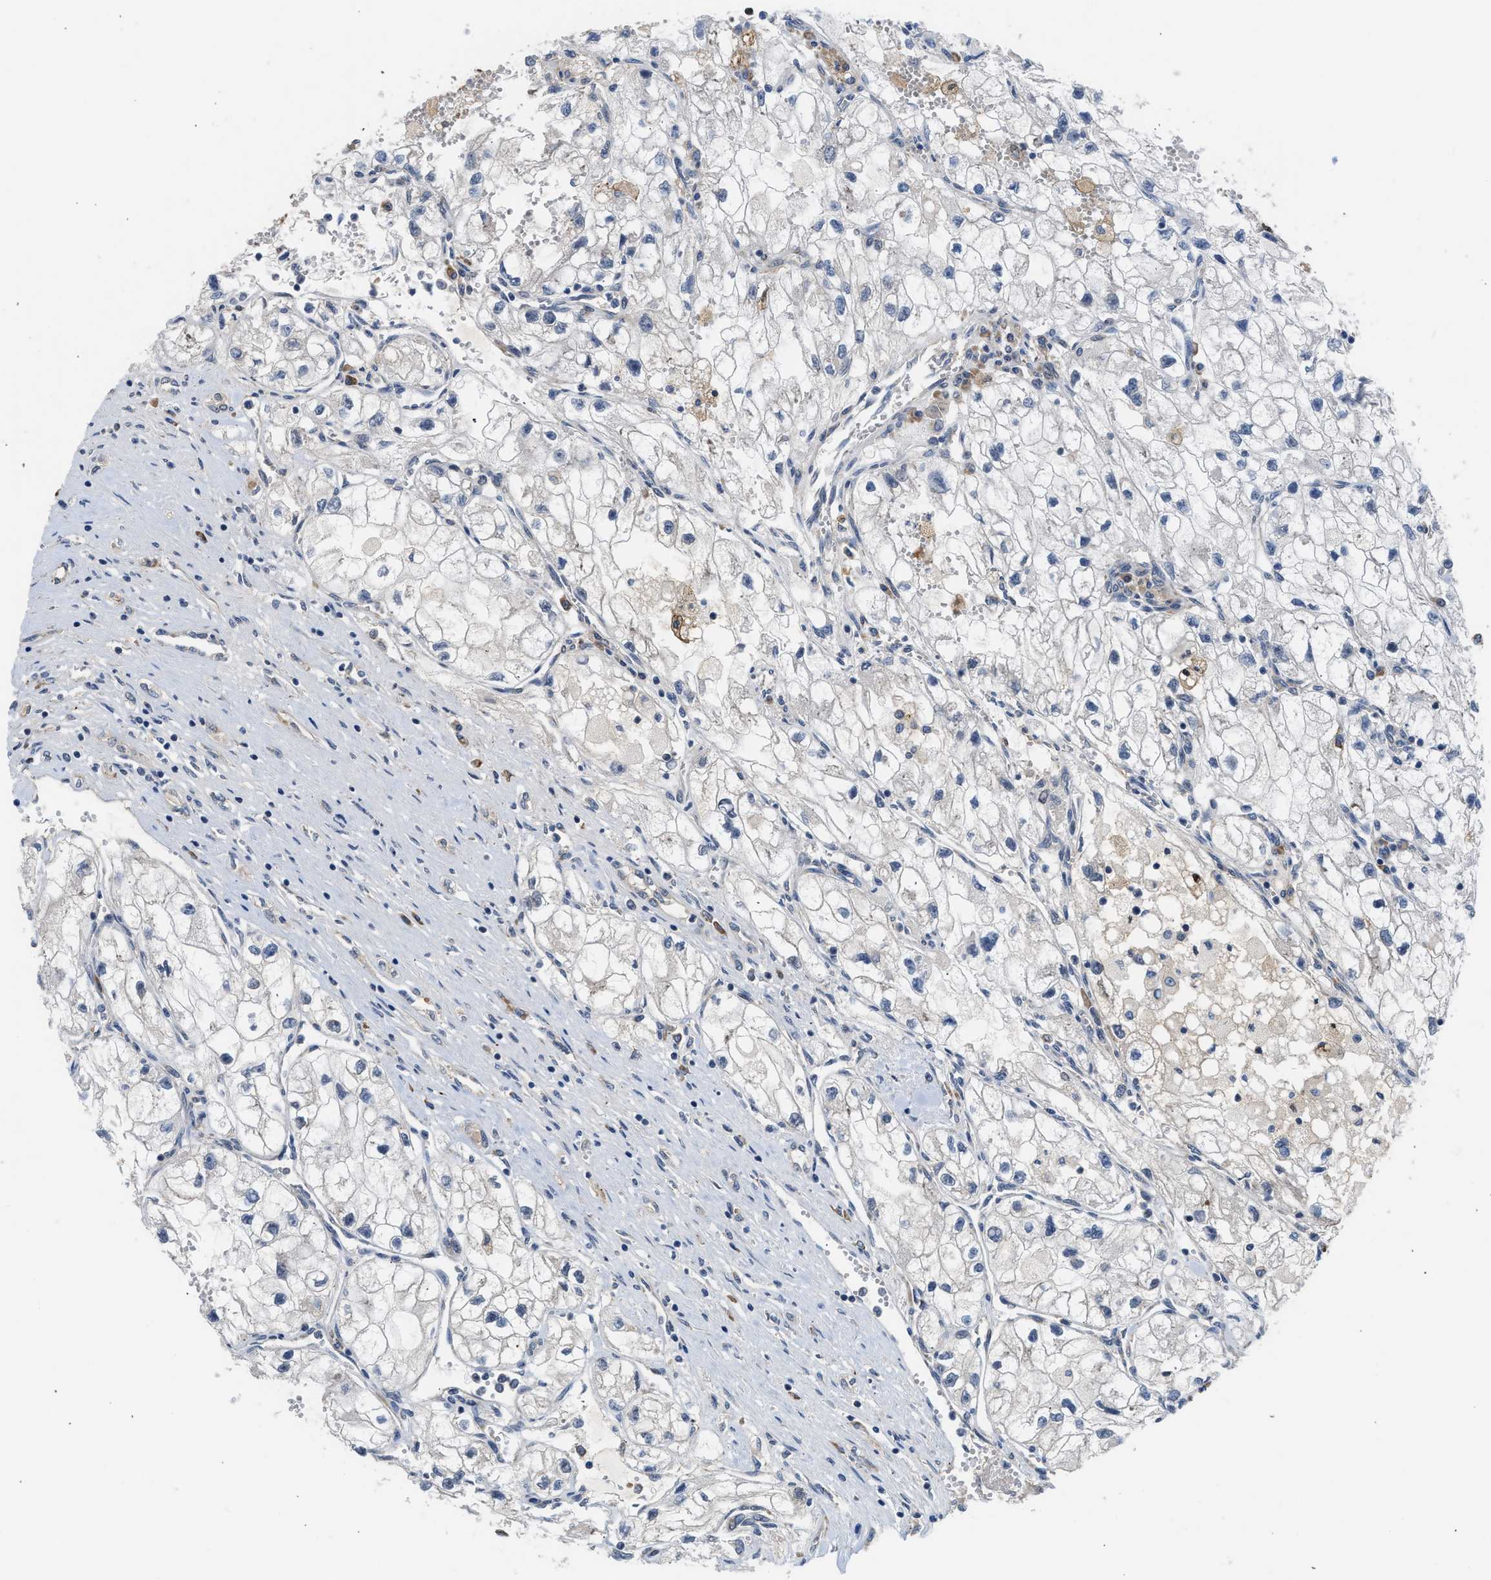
{"staining": {"intensity": "weak", "quantity": "<25%", "location": "cytoplasmic/membranous"}, "tissue": "renal cancer", "cell_type": "Tumor cells", "image_type": "cancer", "snomed": [{"axis": "morphology", "description": "Adenocarcinoma, NOS"}, {"axis": "topography", "description": "Kidney"}], "caption": "Immunohistochemical staining of human renal cancer (adenocarcinoma) reveals no significant positivity in tumor cells.", "gene": "POLG2", "patient": {"sex": "female", "age": 70}}